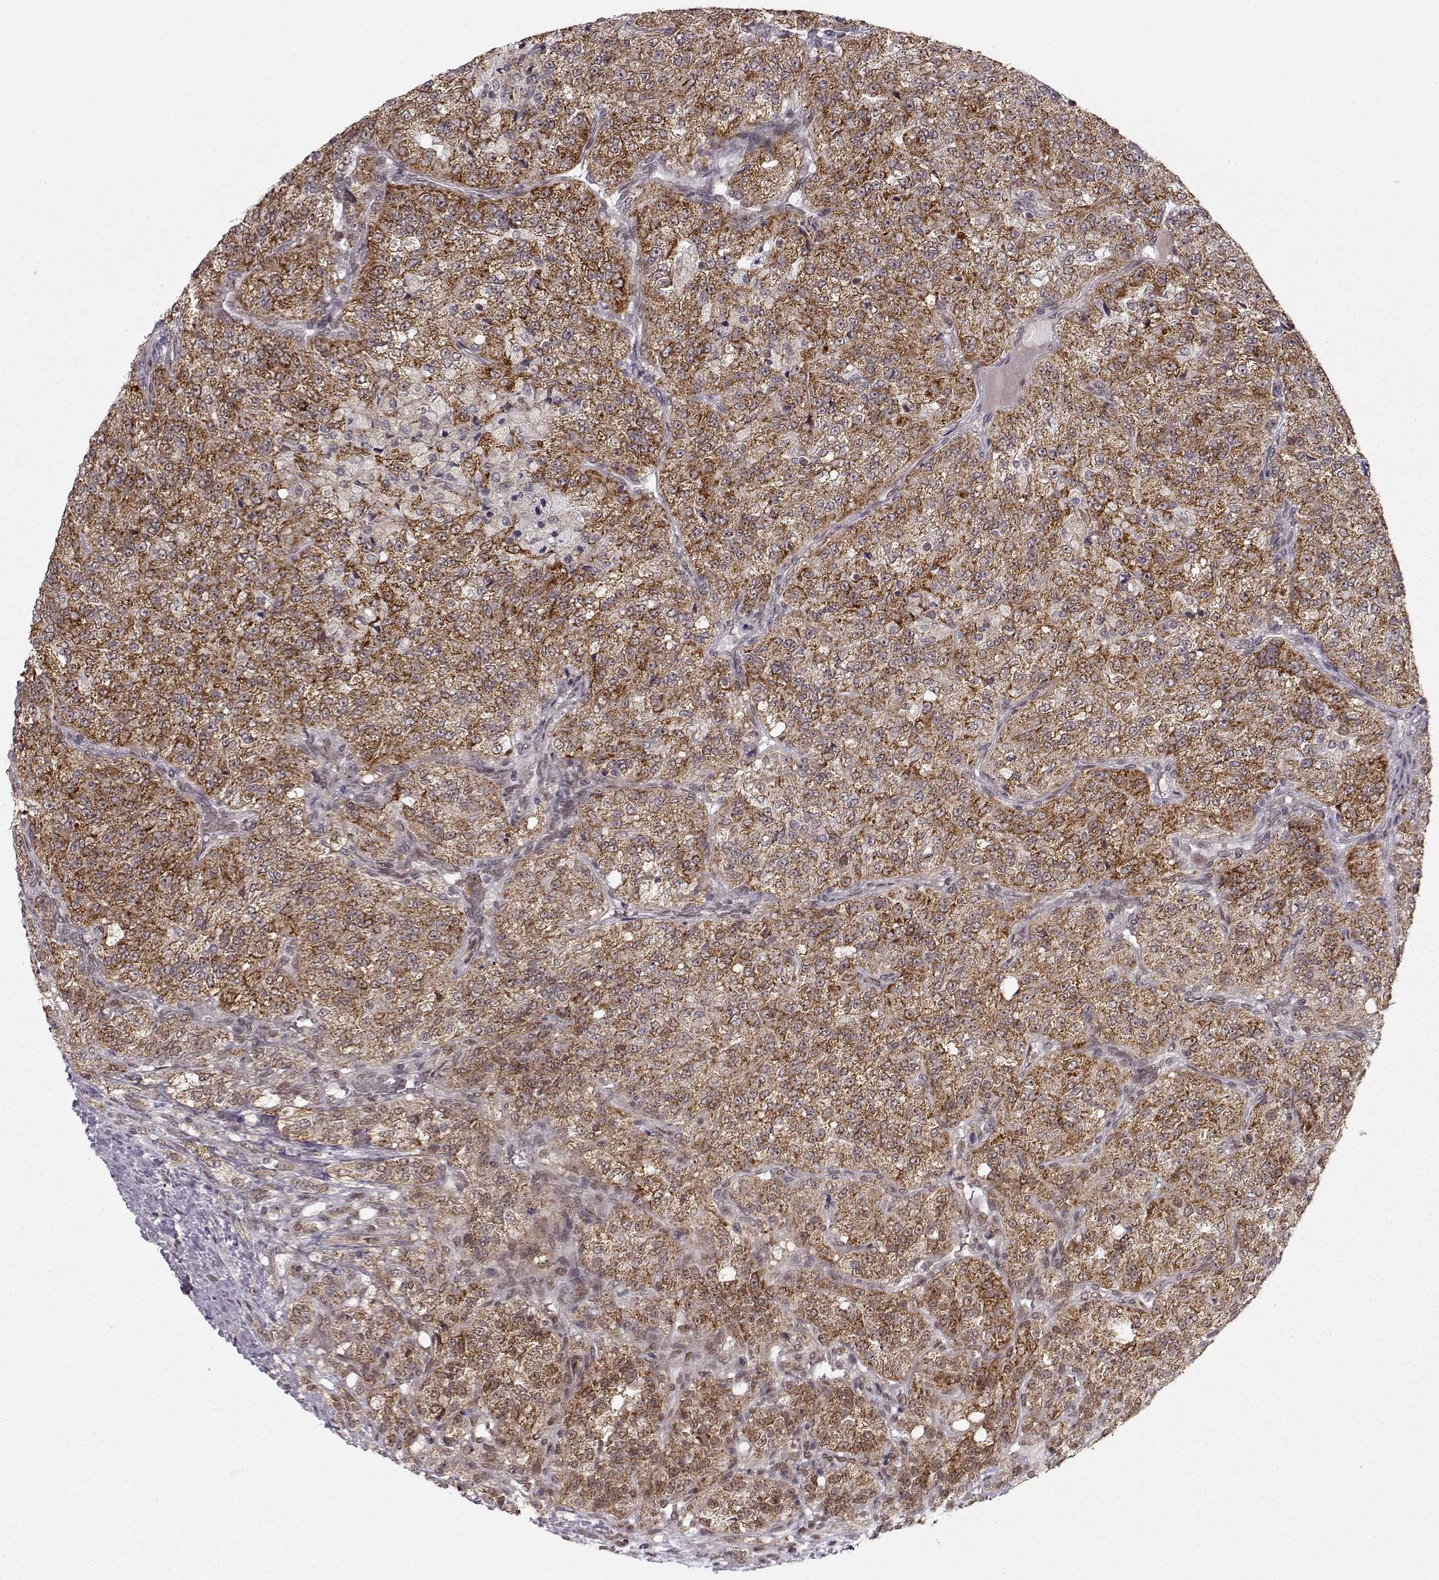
{"staining": {"intensity": "strong", "quantity": ">75%", "location": "cytoplasmic/membranous"}, "tissue": "renal cancer", "cell_type": "Tumor cells", "image_type": "cancer", "snomed": [{"axis": "morphology", "description": "Adenocarcinoma, NOS"}, {"axis": "topography", "description": "Kidney"}], "caption": "A high-resolution micrograph shows IHC staining of adenocarcinoma (renal), which shows strong cytoplasmic/membranous expression in approximately >75% of tumor cells. (DAB = brown stain, brightfield microscopy at high magnification).", "gene": "RAI1", "patient": {"sex": "female", "age": 63}}